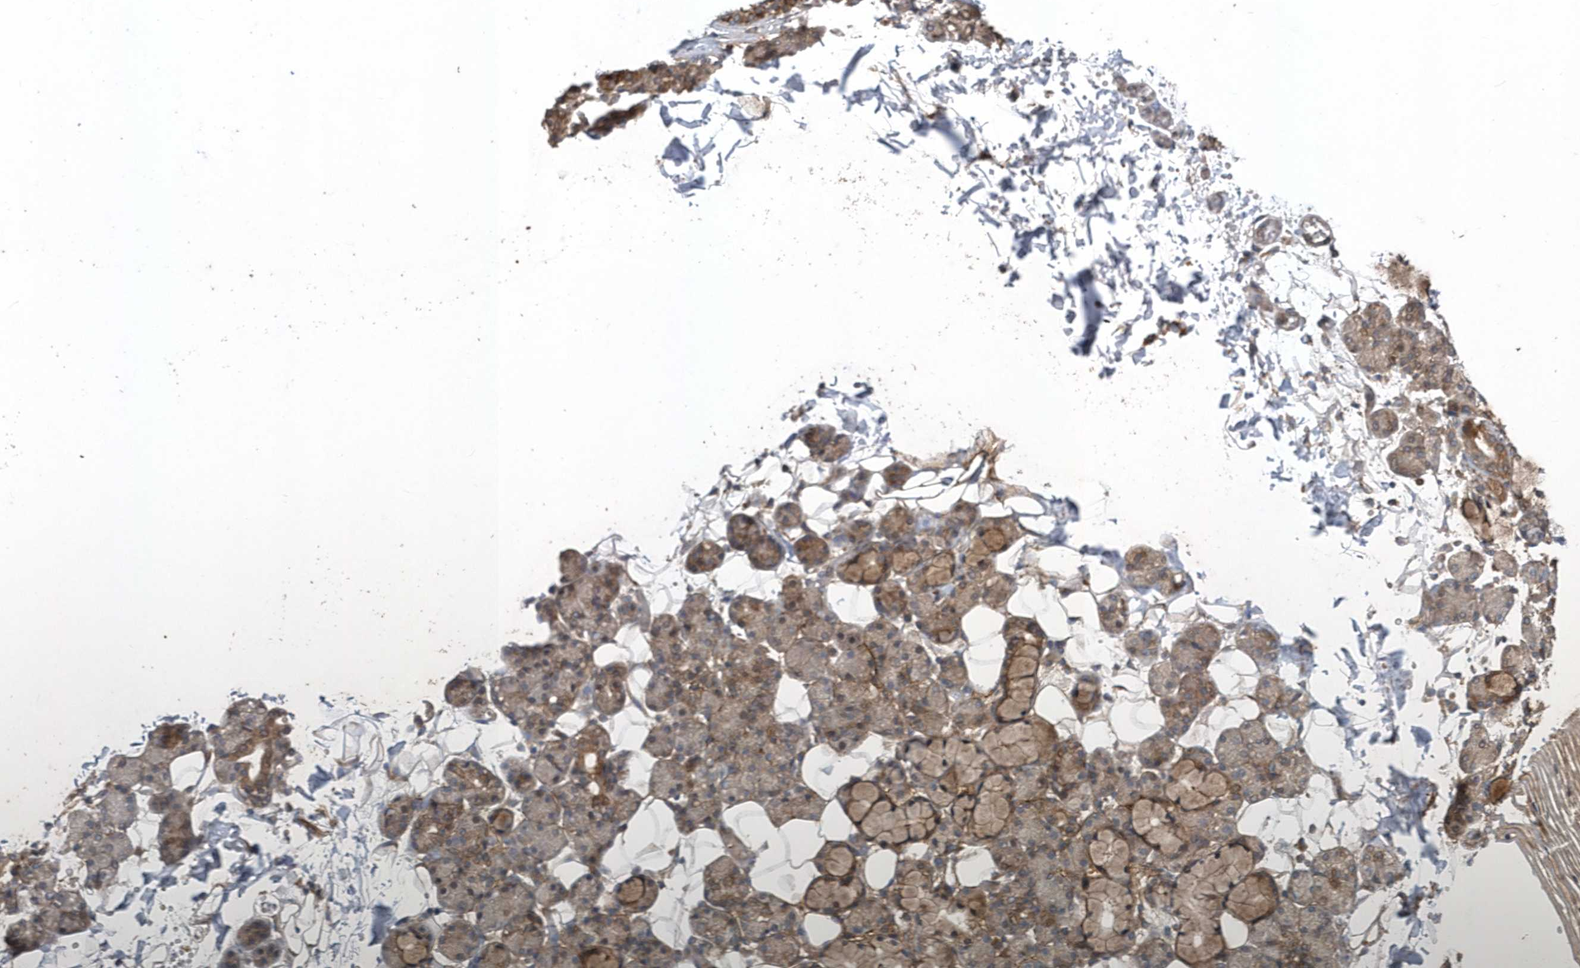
{"staining": {"intensity": "moderate", "quantity": "25%-75%", "location": "cytoplasmic/membranous"}, "tissue": "salivary gland", "cell_type": "Glandular cells", "image_type": "normal", "snomed": [{"axis": "morphology", "description": "Normal tissue, NOS"}, {"axis": "topography", "description": "Salivary gland"}], "caption": "Protein expression analysis of benign salivary gland displays moderate cytoplasmic/membranous positivity in about 25%-75% of glandular cells.", "gene": "HMGCS1", "patient": {"sex": "male", "age": 63}}